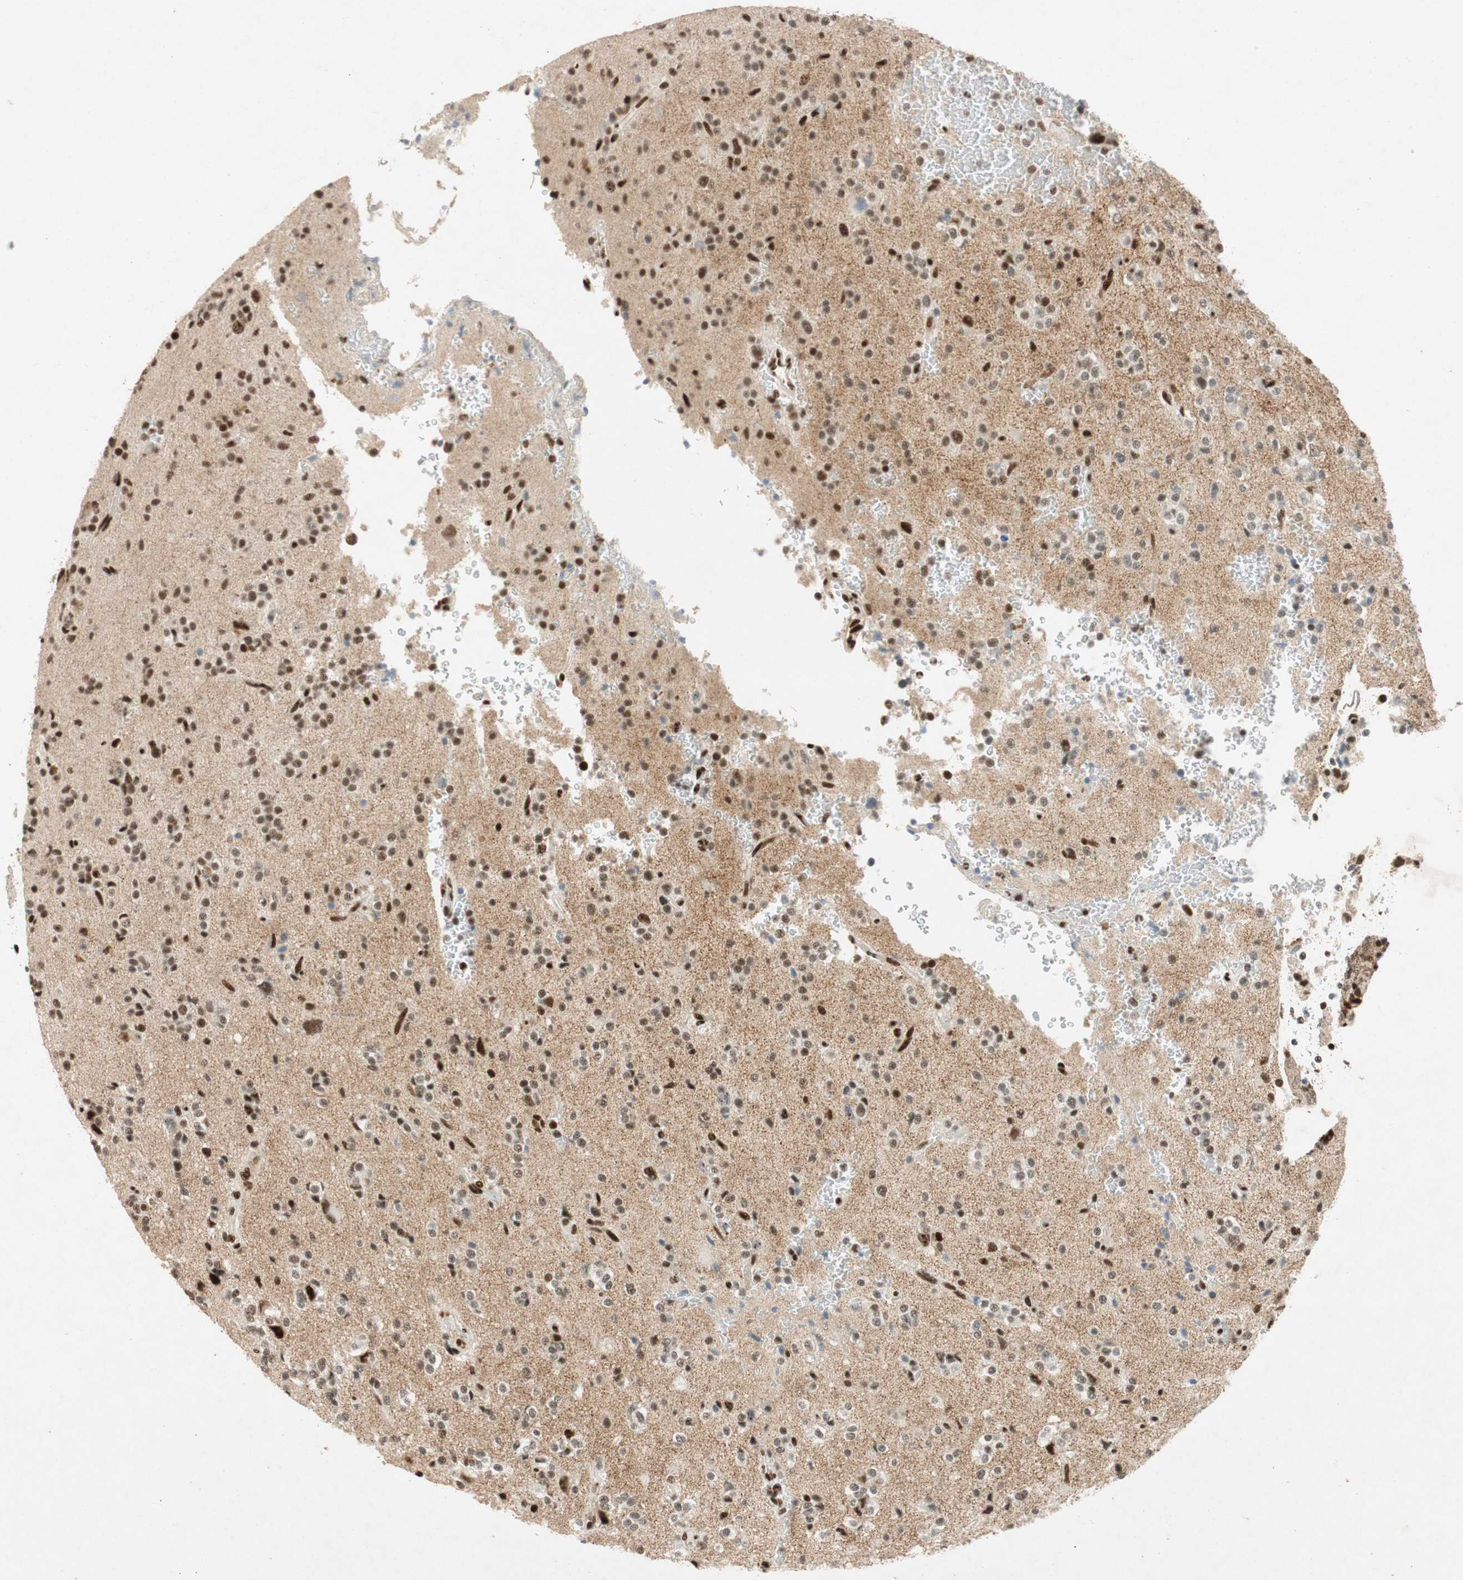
{"staining": {"intensity": "strong", "quantity": ">75%", "location": "nuclear"}, "tissue": "glioma", "cell_type": "Tumor cells", "image_type": "cancer", "snomed": [{"axis": "morphology", "description": "Glioma, malignant, High grade"}, {"axis": "topography", "description": "Brain"}], "caption": "Brown immunohistochemical staining in glioma shows strong nuclear positivity in about >75% of tumor cells.", "gene": "NCBP3", "patient": {"sex": "male", "age": 47}}